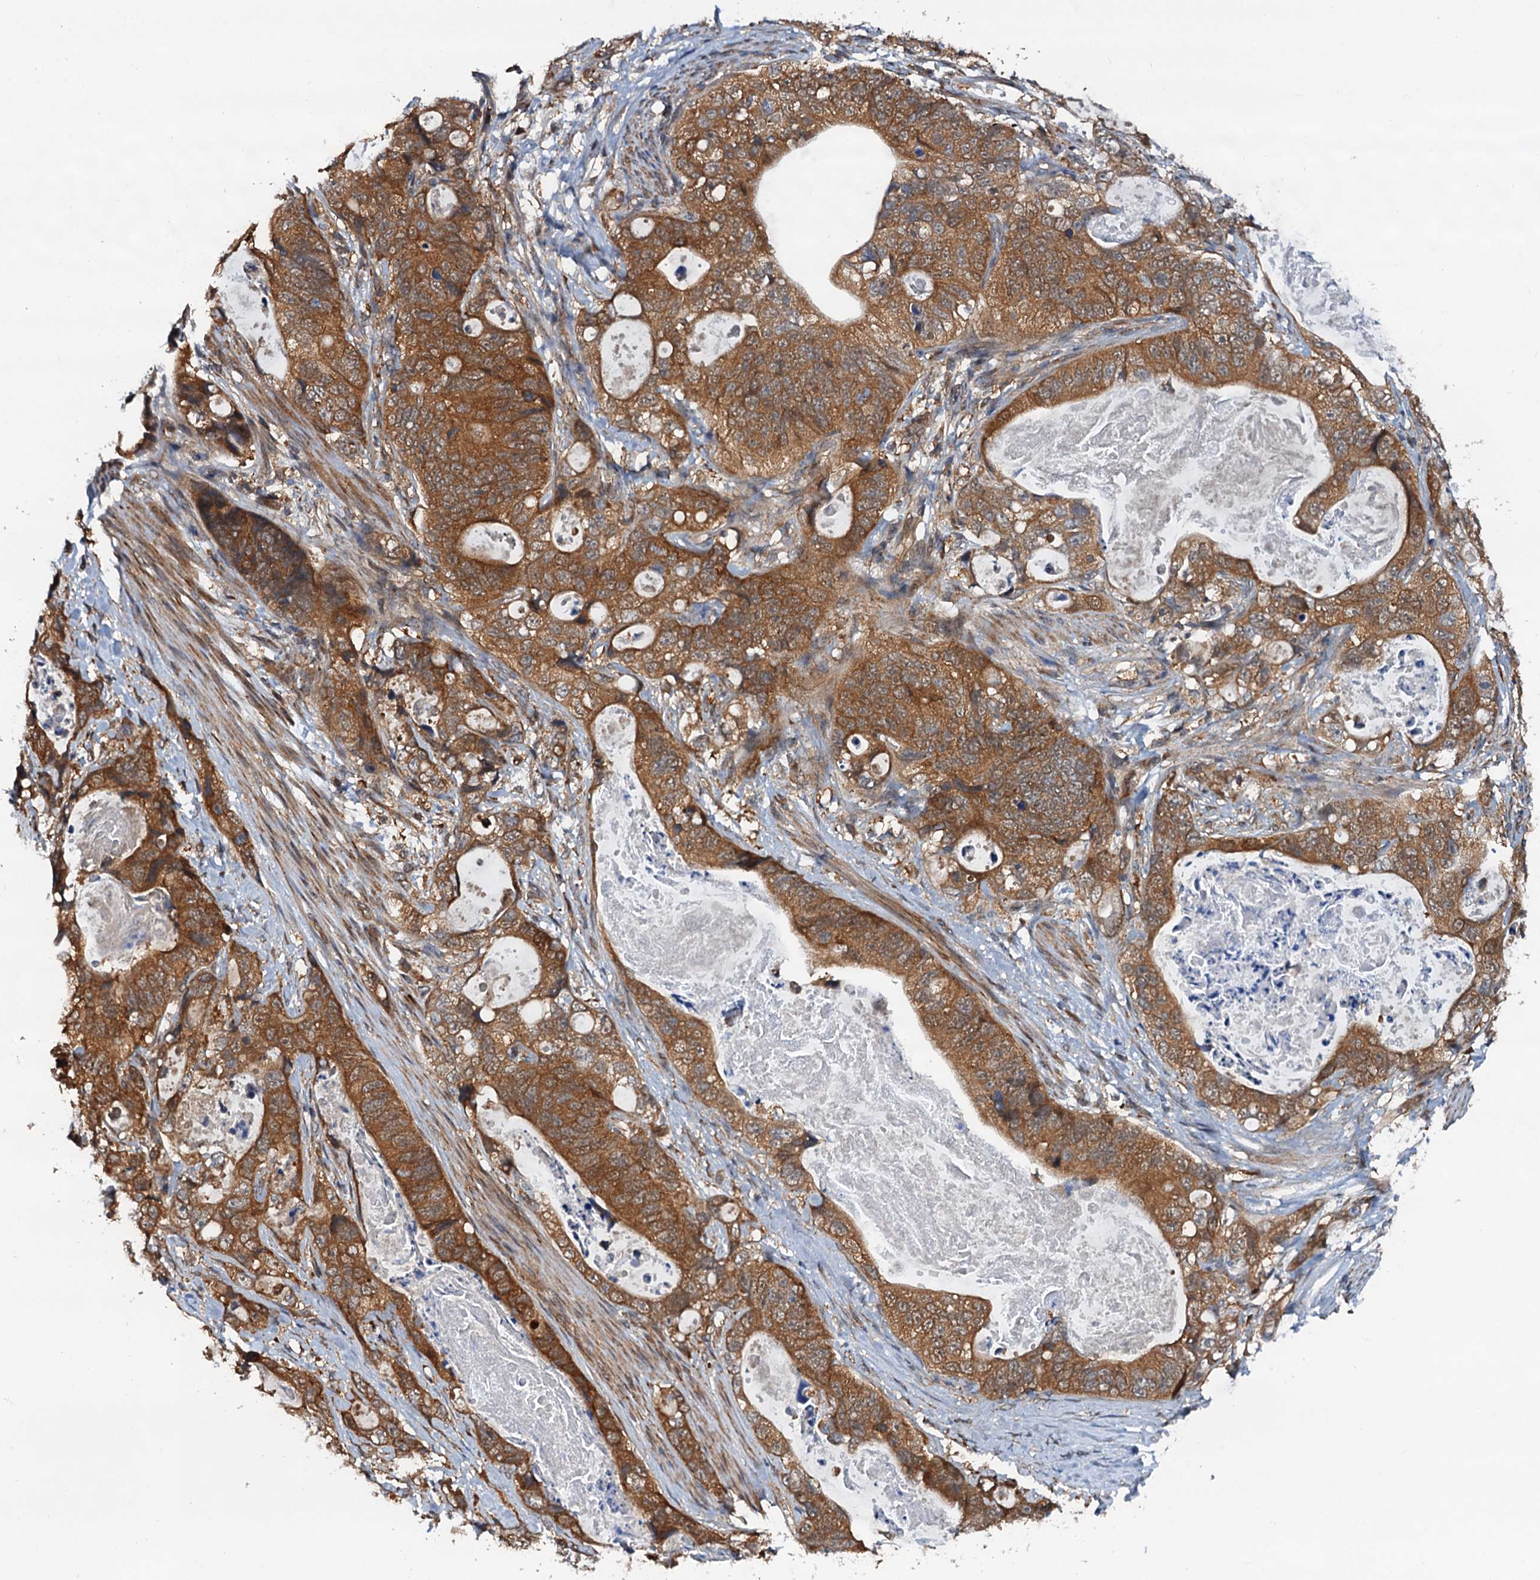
{"staining": {"intensity": "moderate", "quantity": ">75%", "location": "cytoplasmic/membranous"}, "tissue": "stomach cancer", "cell_type": "Tumor cells", "image_type": "cancer", "snomed": [{"axis": "morphology", "description": "Normal tissue, NOS"}, {"axis": "morphology", "description": "Adenocarcinoma, NOS"}, {"axis": "topography", "description": "Stomach"}], "caption": "Protein expression analysis of human stomach cancer (adenocarcinoma) reveals moderate cytoplasmic/membranous expression in approximately >75% of tumor cells. The staining is performed using DAB (3,3'-diaminobenzidine) brown chromogen to label protein expression. The nuclei are counter-stained blue using hematoxylin.", "gene": "AAGAB", "patient": {"sex": "female", "age": 89}}